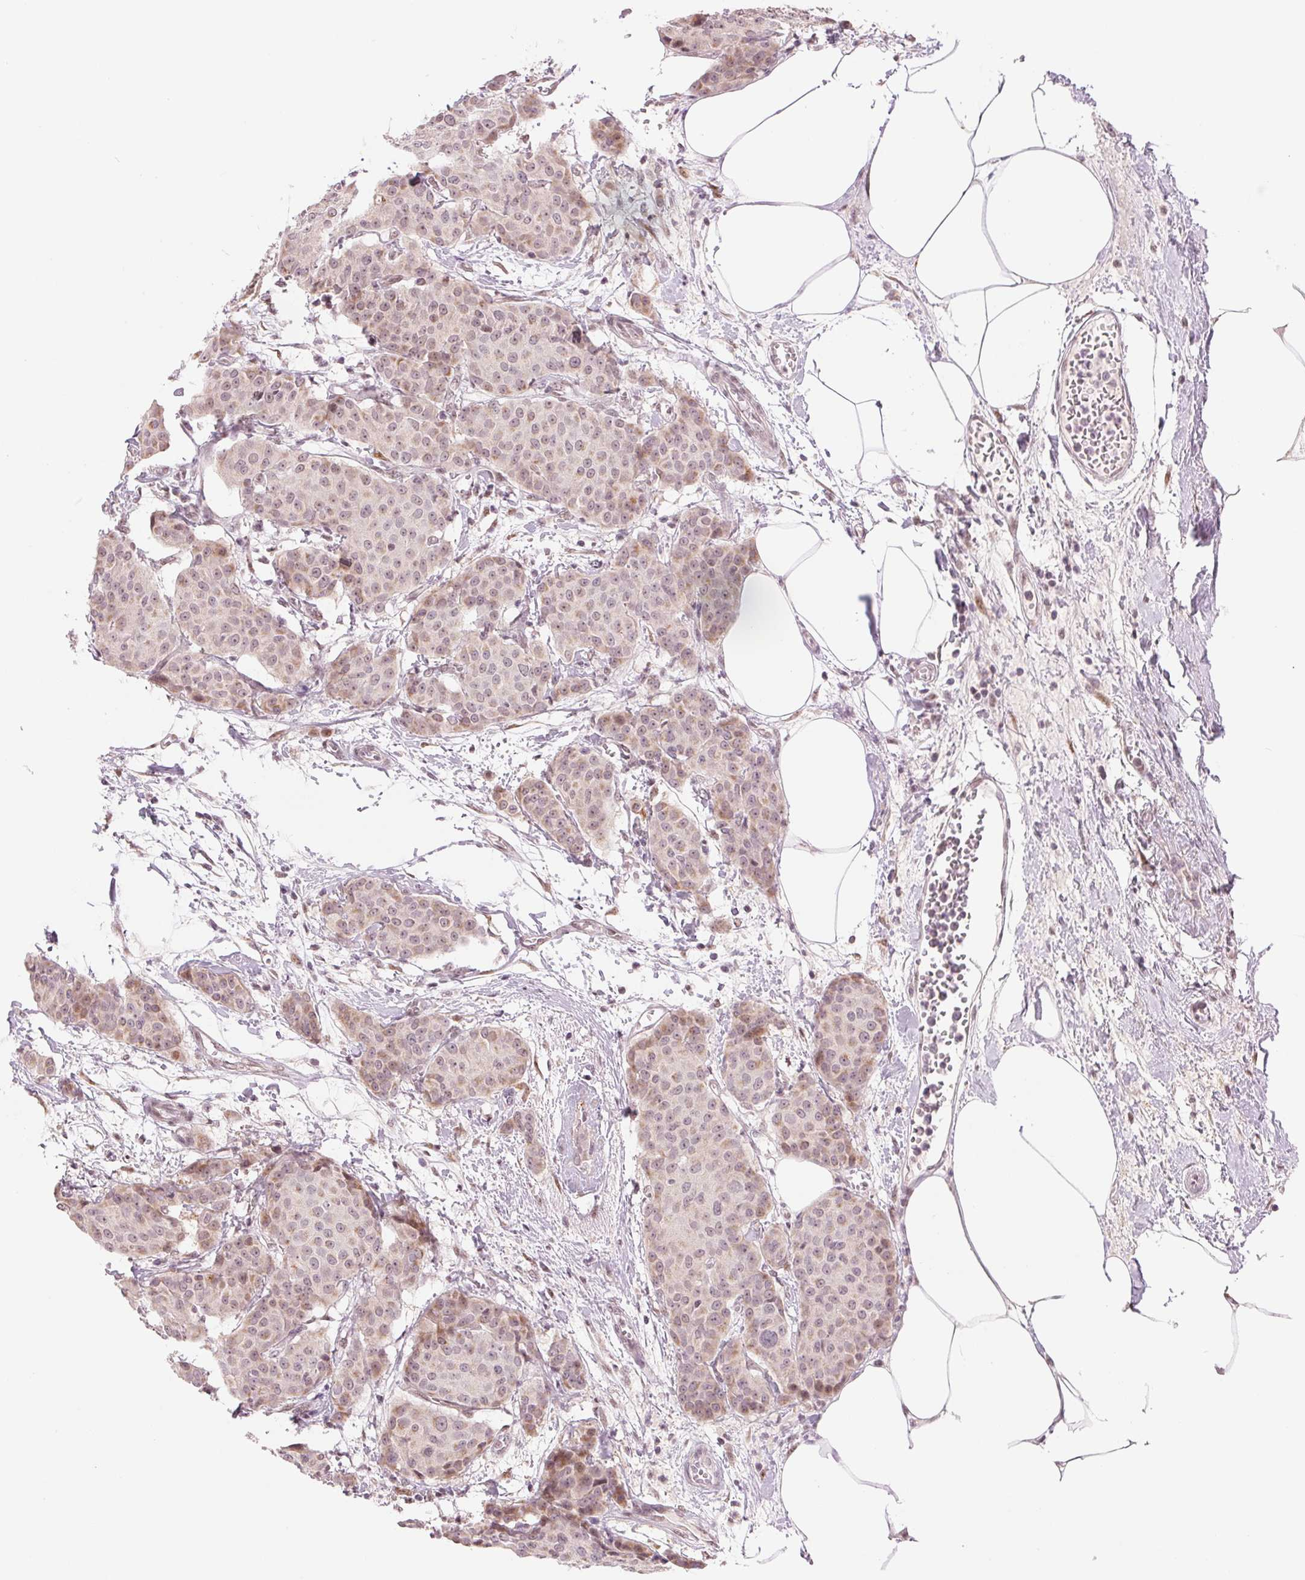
{"staining": {"intensity": "weak", "quantity": "<25%", "location": "cytoplasmic/membranous"}, "tissue": "breast cancer", "cell_type": "Tumor cells", "image_type": "cancer", "snomed": [{"axis": "morphology", "description": "Duct carcinoma"}, {"axis": "topography", "description": "Breast"}], "caption": "Intraductal carcinoma (breast) was stained to show a protein in brown. There is no significant positivity in tumor cells.", "gene": "ARHGAP32", "patient": {"sex": "female", "age": 91}}